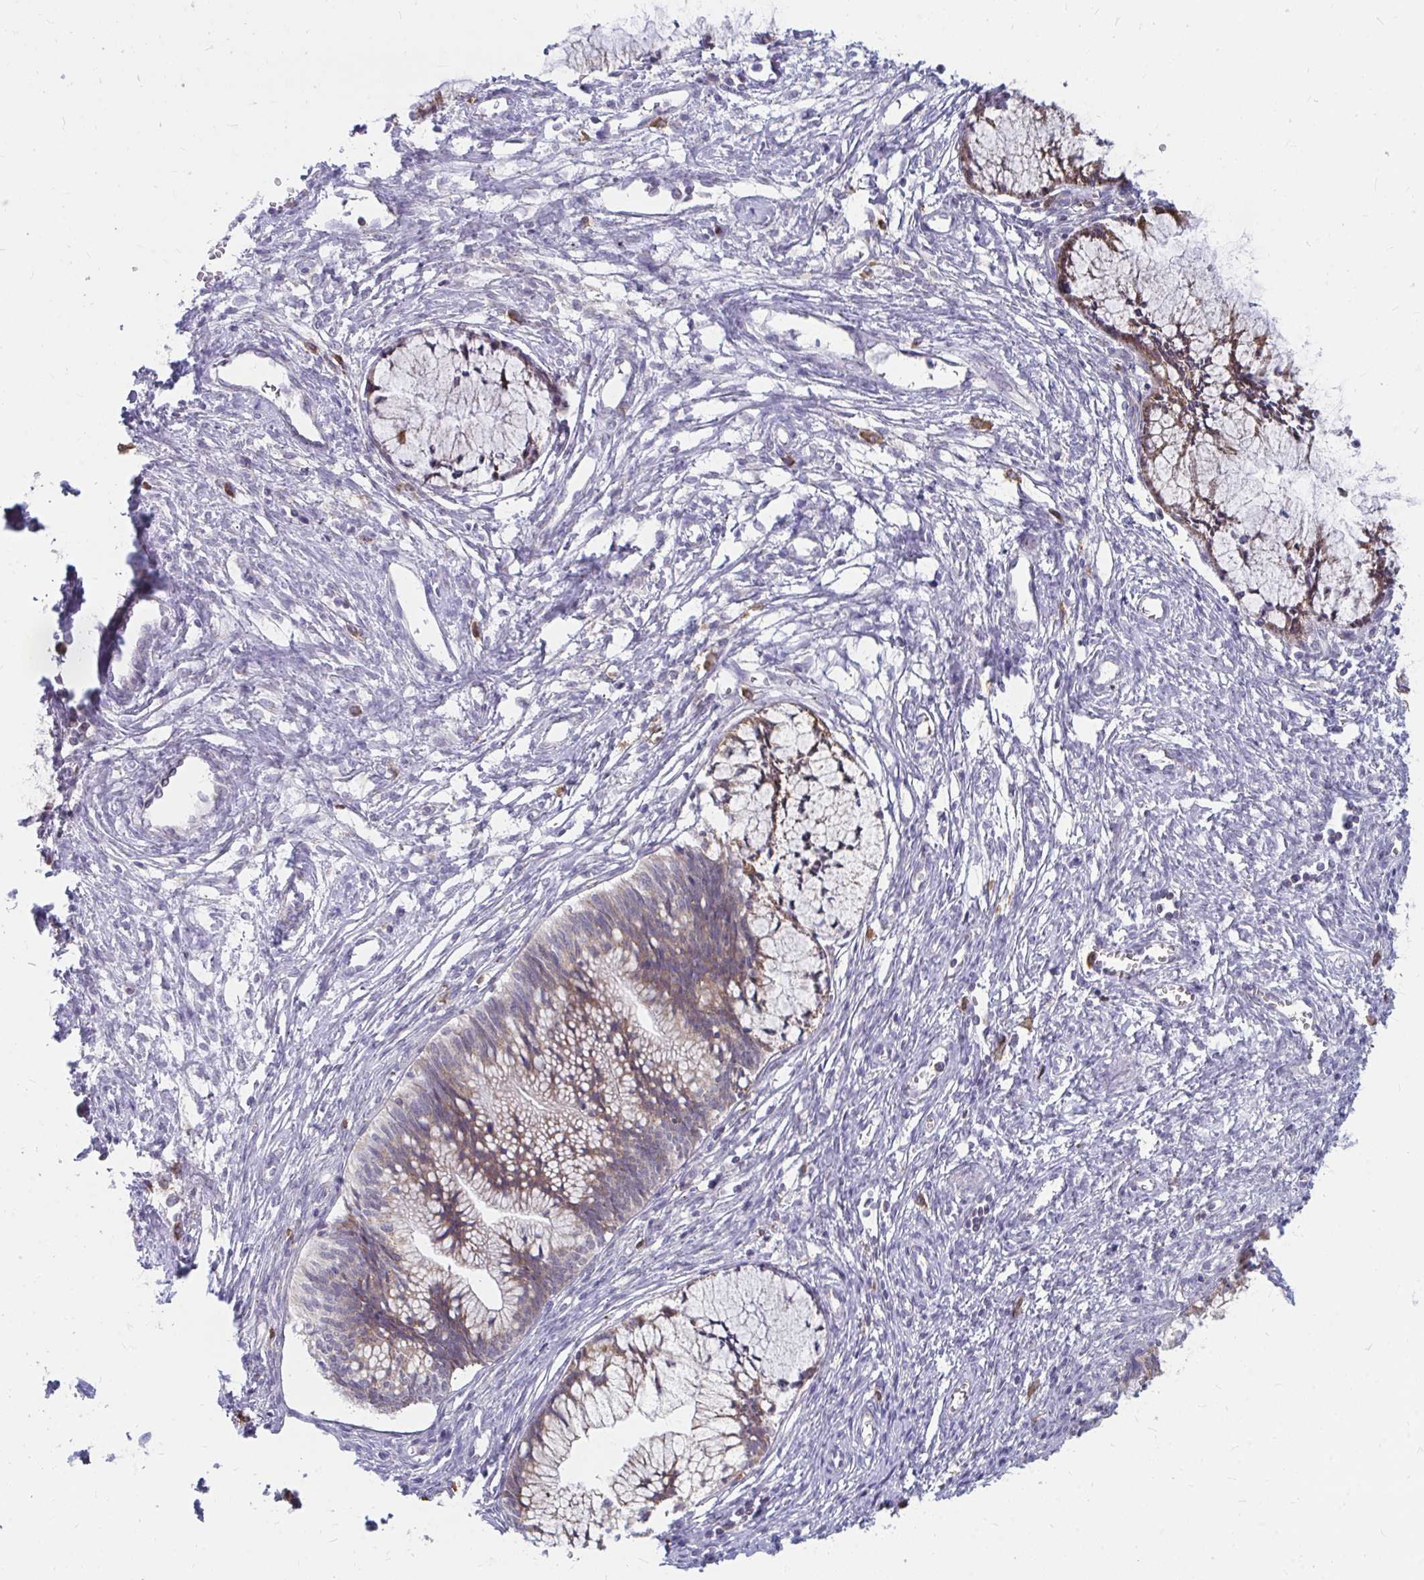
{"staining": {"intensity": "weak", "quantity": "25%-75%", "location": "cytoplasmic/membranous"}, "tissue": "cervical cancer", "cell_type": "Tumor cells", "image_type": "cancer", "snomed": [{"axis": "morphology", "description": "Adenocarcinoma, NOS"}, {"axis": "topography", "description": "Cervix"}], "caption": "Protein staining of cervical adenocarcinoma tissue demonstrates weak cytoplasmic/membranous positivity in approximately 25%-75% of tumor cells.", "gene": "PABIR3", "patient": {"sex": "female", "age": 44}}